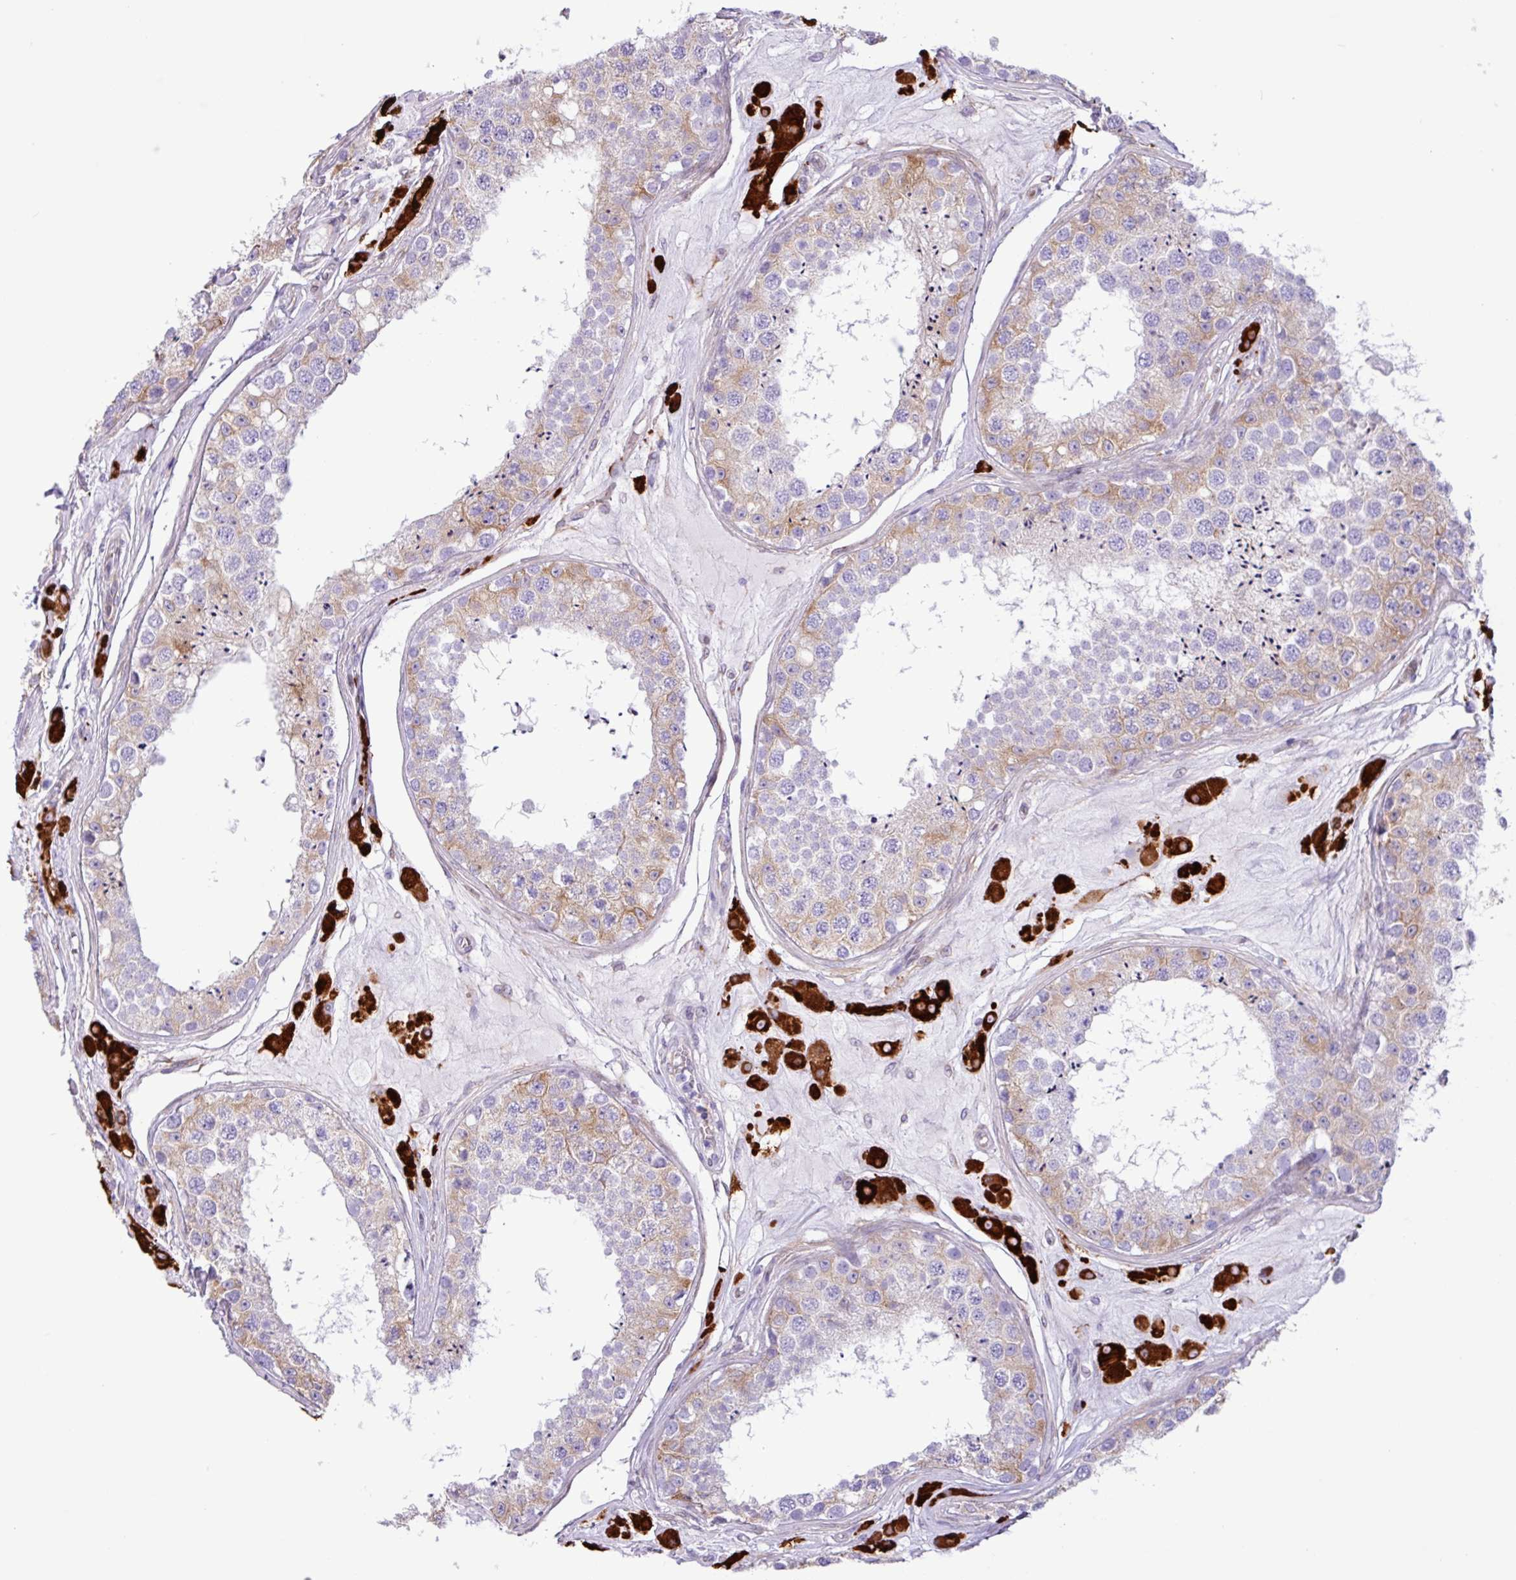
{"staining": {"intensity": "weak", "quantity": "25%-75%", "location": "cytoplasmic/membranous"}, "tissue": "testis", "cell_type": "Cells in seminiferous ducts", "image_type": "normal", "snomed": [{"axis": "morphology", "description": "Normal tissue, NOS"}, {"axis": "topography", "description": "Testis"}], "caption": "Immunohistochemistry (IHC) histopathology image of normal testis: human testis stained using IHC displays low levels of weak protein expression localized specifically in the cytoplasmic/membranous of cells in seminiferous ducts, appearing as a cytoplasmic/membranous brown color.", "gene": "SLC38A1", "patient": {"sex": "male", "age": 25}}